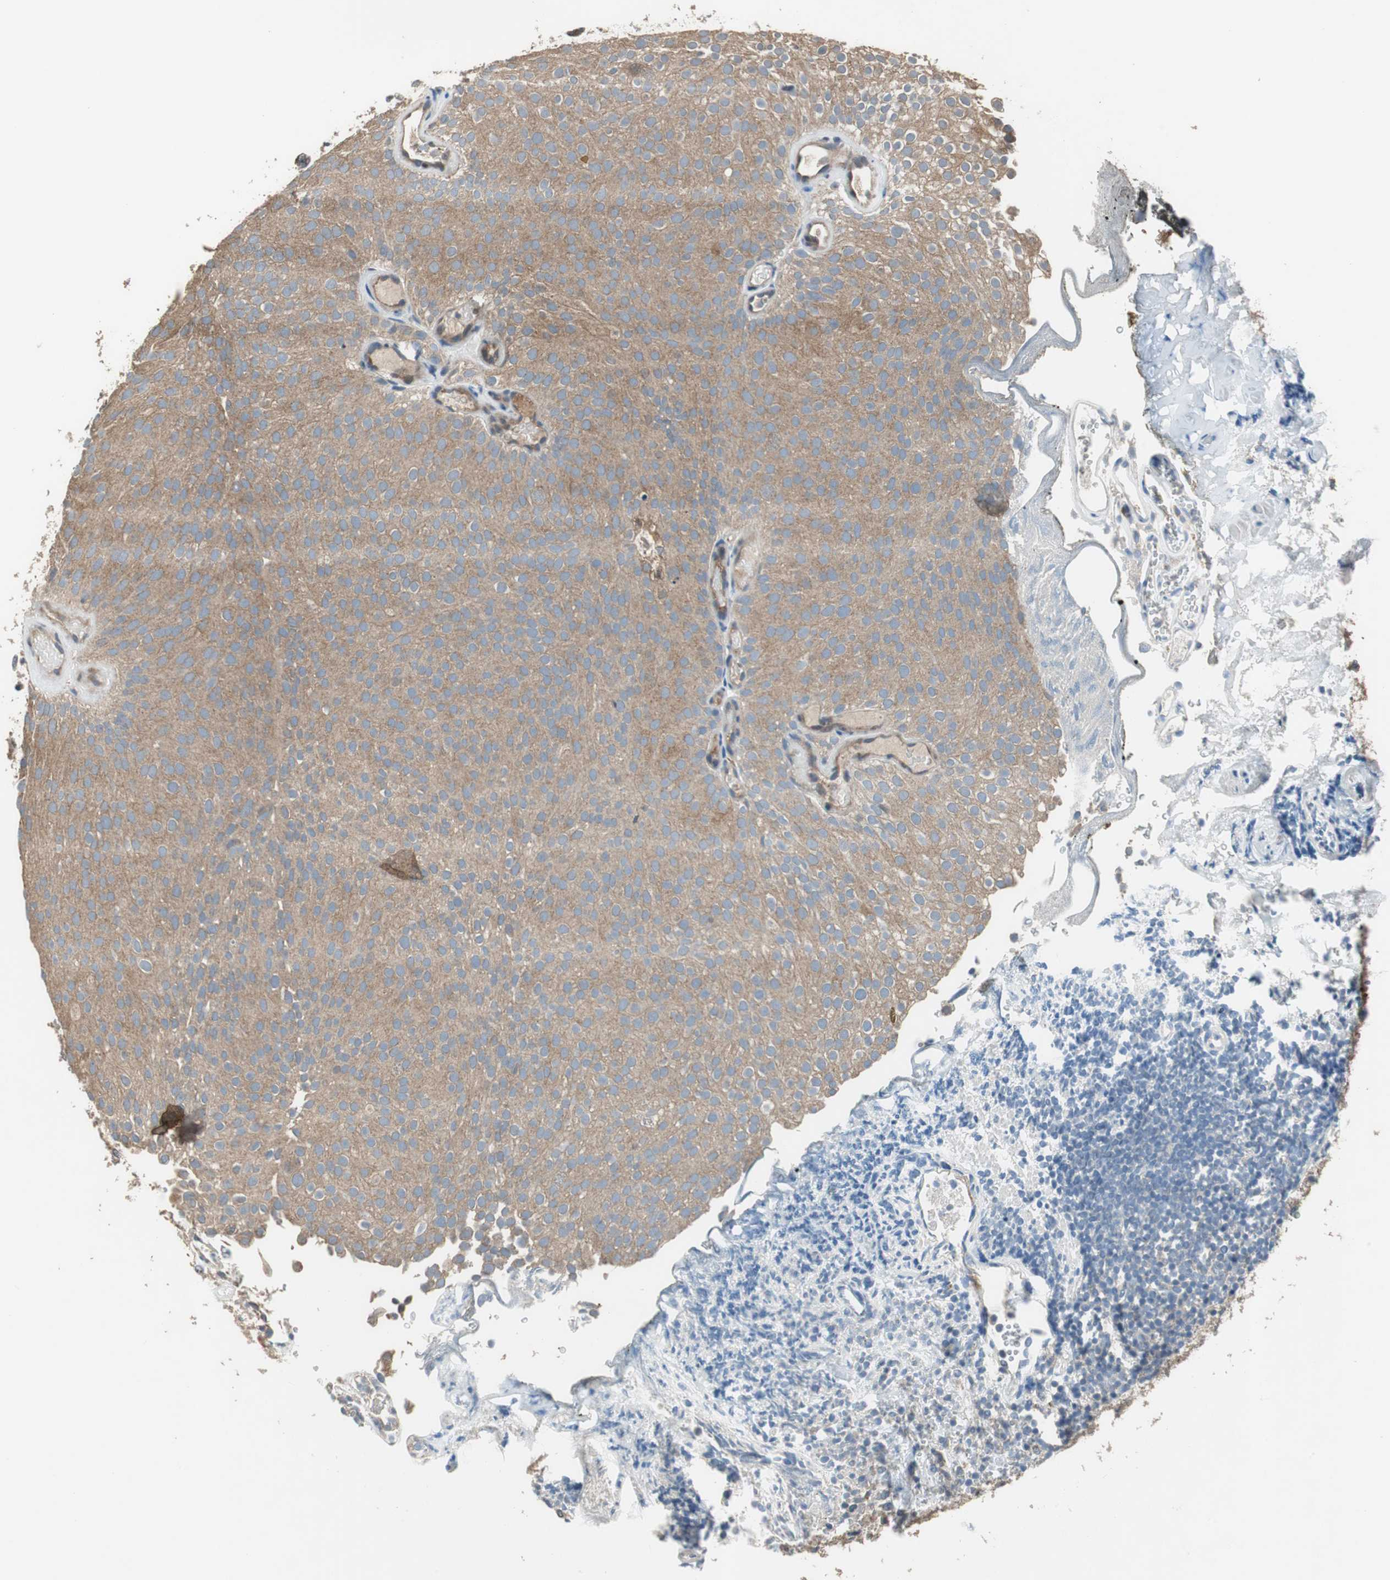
{"staining": {"intensity": "weak", "quantity": ">75%", "location": "cytoplasmic/membranous"}, "tissue": "urothelial cancer", "cell_type": "Tumor cells", "image_type": "cancer", "snomed": [{"axis": "morphology", "description": "Urothelial carcinoma, Low grade"}, {"axis": "topography", "description": "Urinary bladder"}], "caption": "Immunohistochemistry (IHC) of human urothelial carcinoma (low-grade) displays low levels of weak cytoplasmic/membranous expression in about >75% of tumor cells. (DAB IHC, brown staining for protein, blue staining for nuclei).", "gene": "PI4KB", "patient": {"sex": "male", "age": 78}}